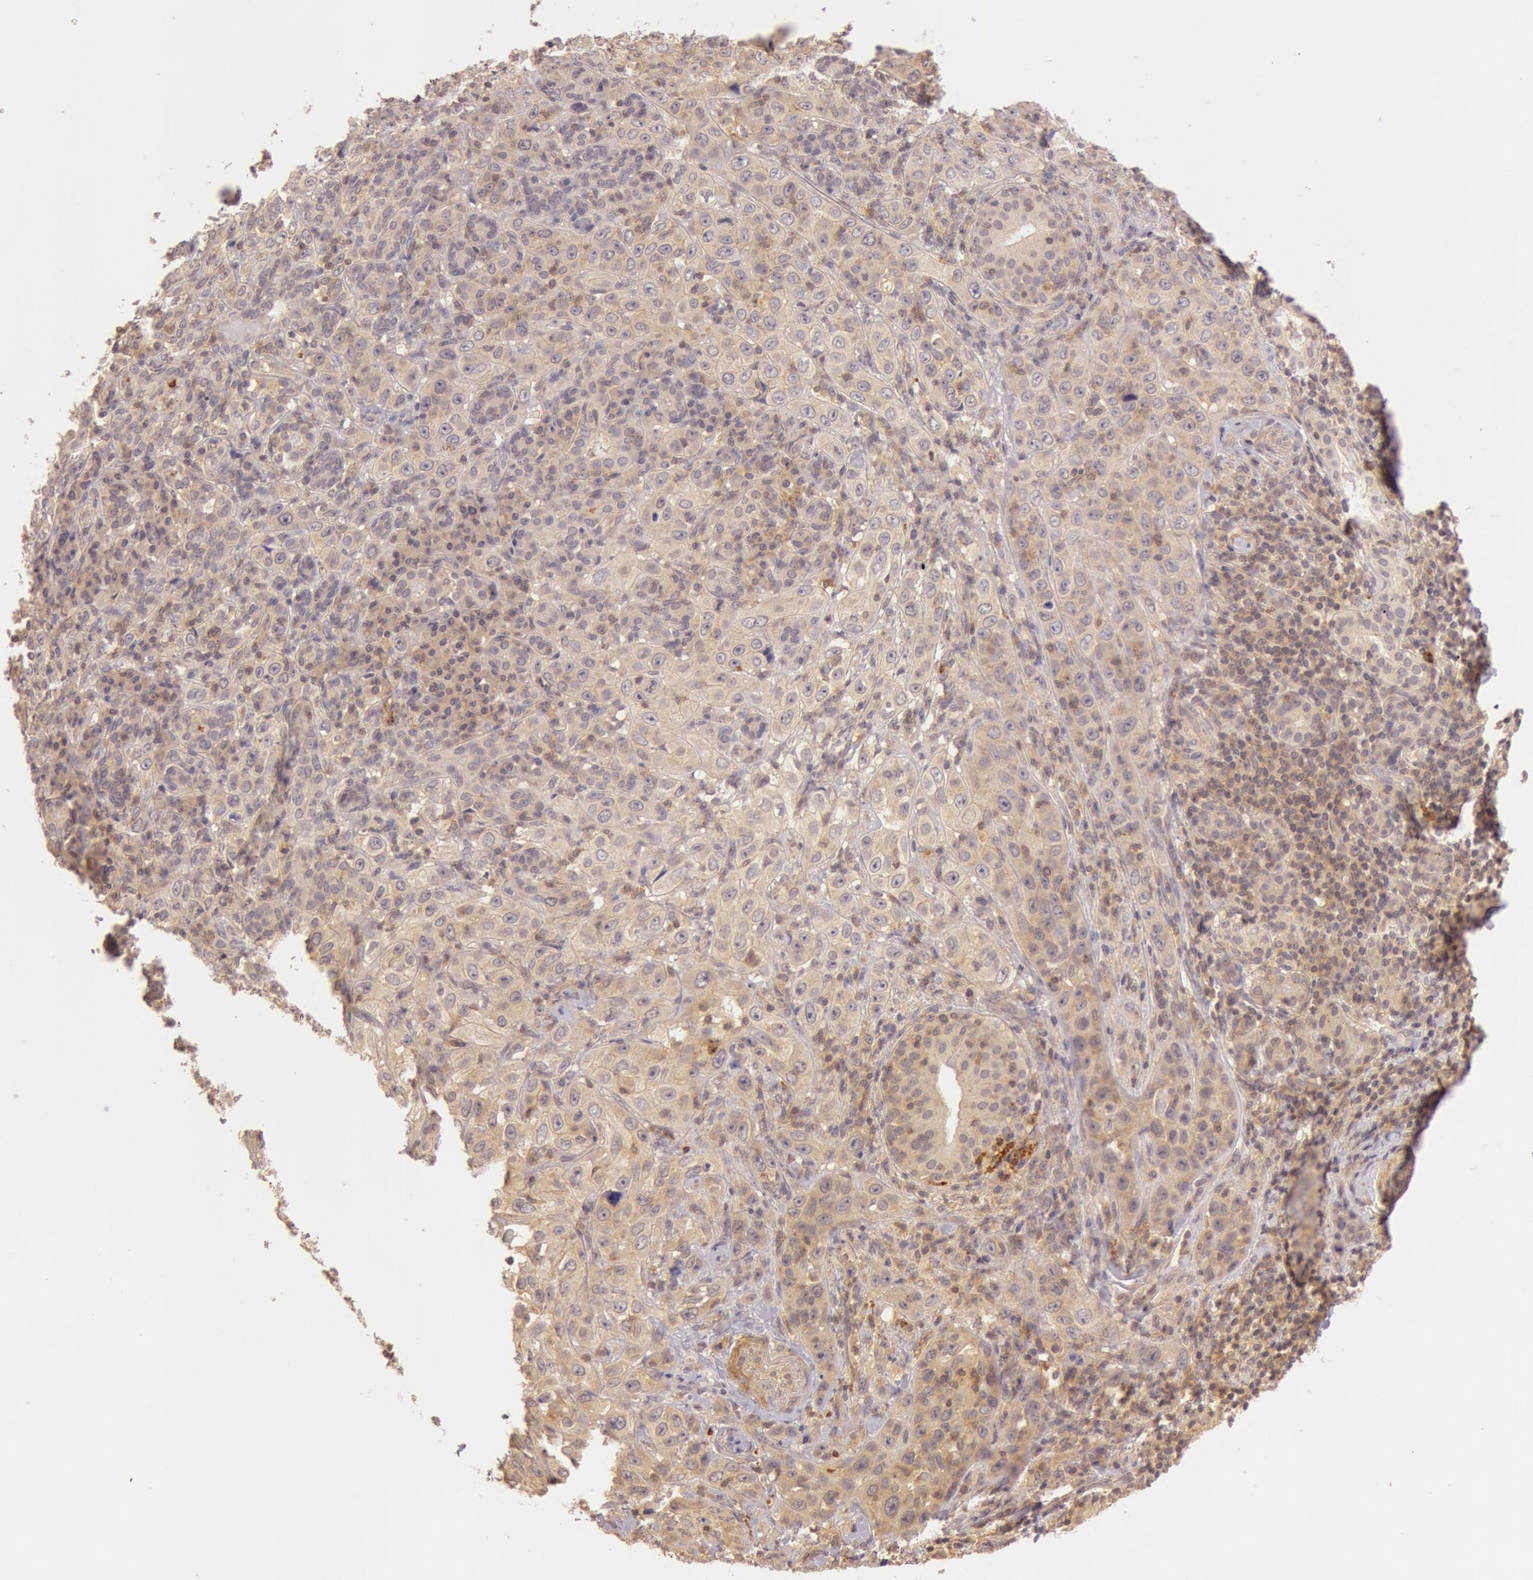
{"staining": {"intensity": "weak", "quantity": ">75%", "location": "cytoplasmic/membranous"}, "tissue": "skin cancer", "cell_type": "Tumor cells", "image_type": "cancer", "snomed": [{"axis": "morphology", "description": "Squamous cell carcinoma, NOS"}, {"axis": "topography", "description": "Skin"}], "caption": "A high-resolution histopathology image shows immunohistochemistry (IHC) staining of skin cancer (squamous cell carcinoma), which demonstrates weak cytoplasmic/membranous expression in about >75% of tumor cells.", "gene": "ATG2B", "patient": {"sex": "male", "age": 84}}